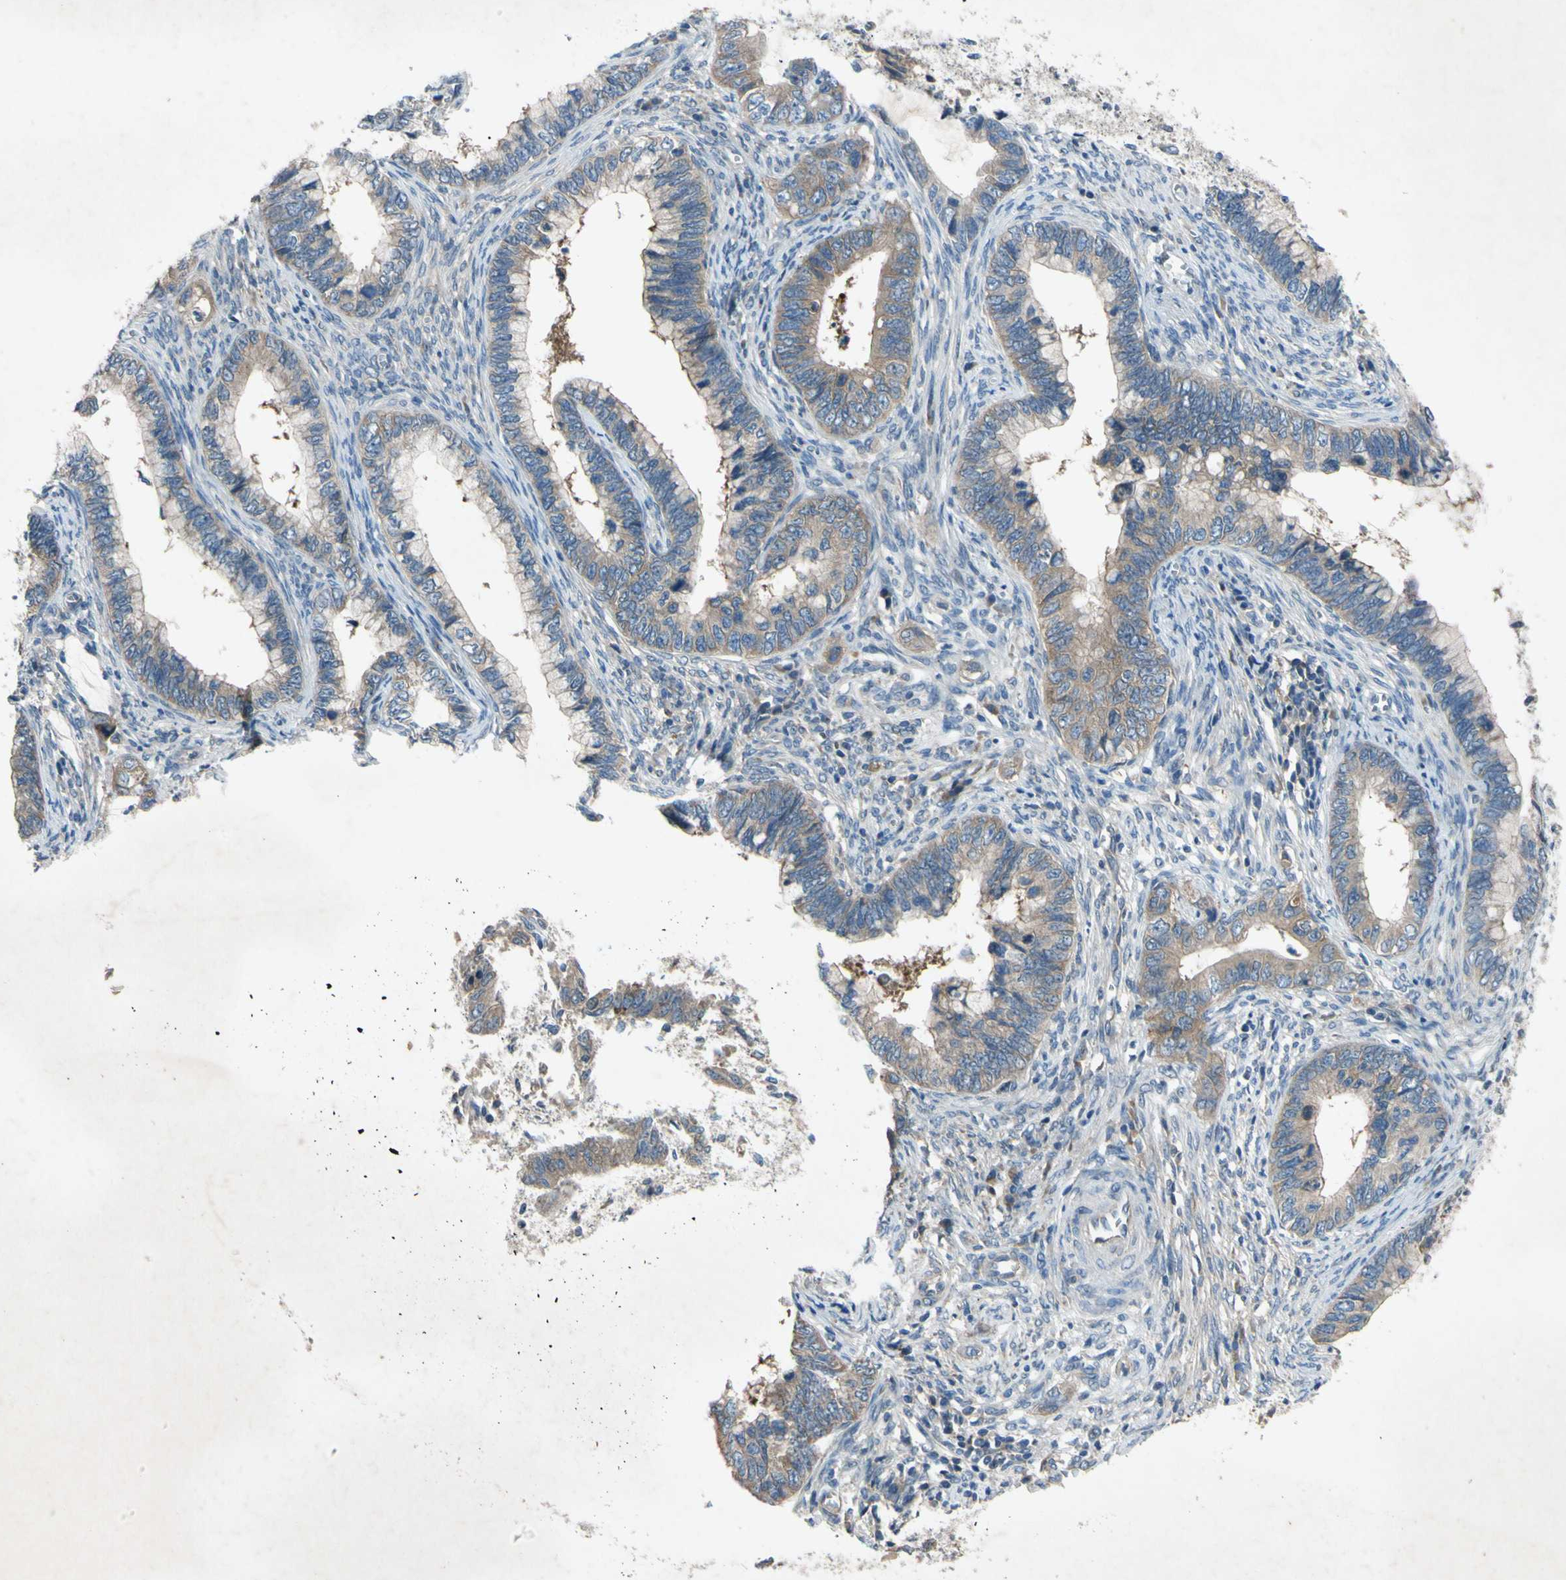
{"staining": {"intensity": "moderate", "quantity": ">75%", "location": "cytoplasmic/membranous"}, "tissue": "cervical cancer", "cell_type": "Tumor cells", "image_type": "cancer", "snomed": [{"axis": "morphology", "description": "Adenocarcinoma, NOS"}, {"axis": "topography", "description": "Cervix"}], "caption": "Immunohistochemistry (IHC) staining of cervical adenocarcinoma, which reveals medium levels of moderate cytoplasmic/membranous positivity in approximately >75% of tumor cells indicating moderate cytoplasmic/membranous protein expression. The staining was performed using DAB (3,3'-diaminobenzidine) (brown) for protein detection and nuclei were counterstained in hematoxylin (blue).", "gene": "HILPDA", "patient": {"sex": "female", "age": 44}}